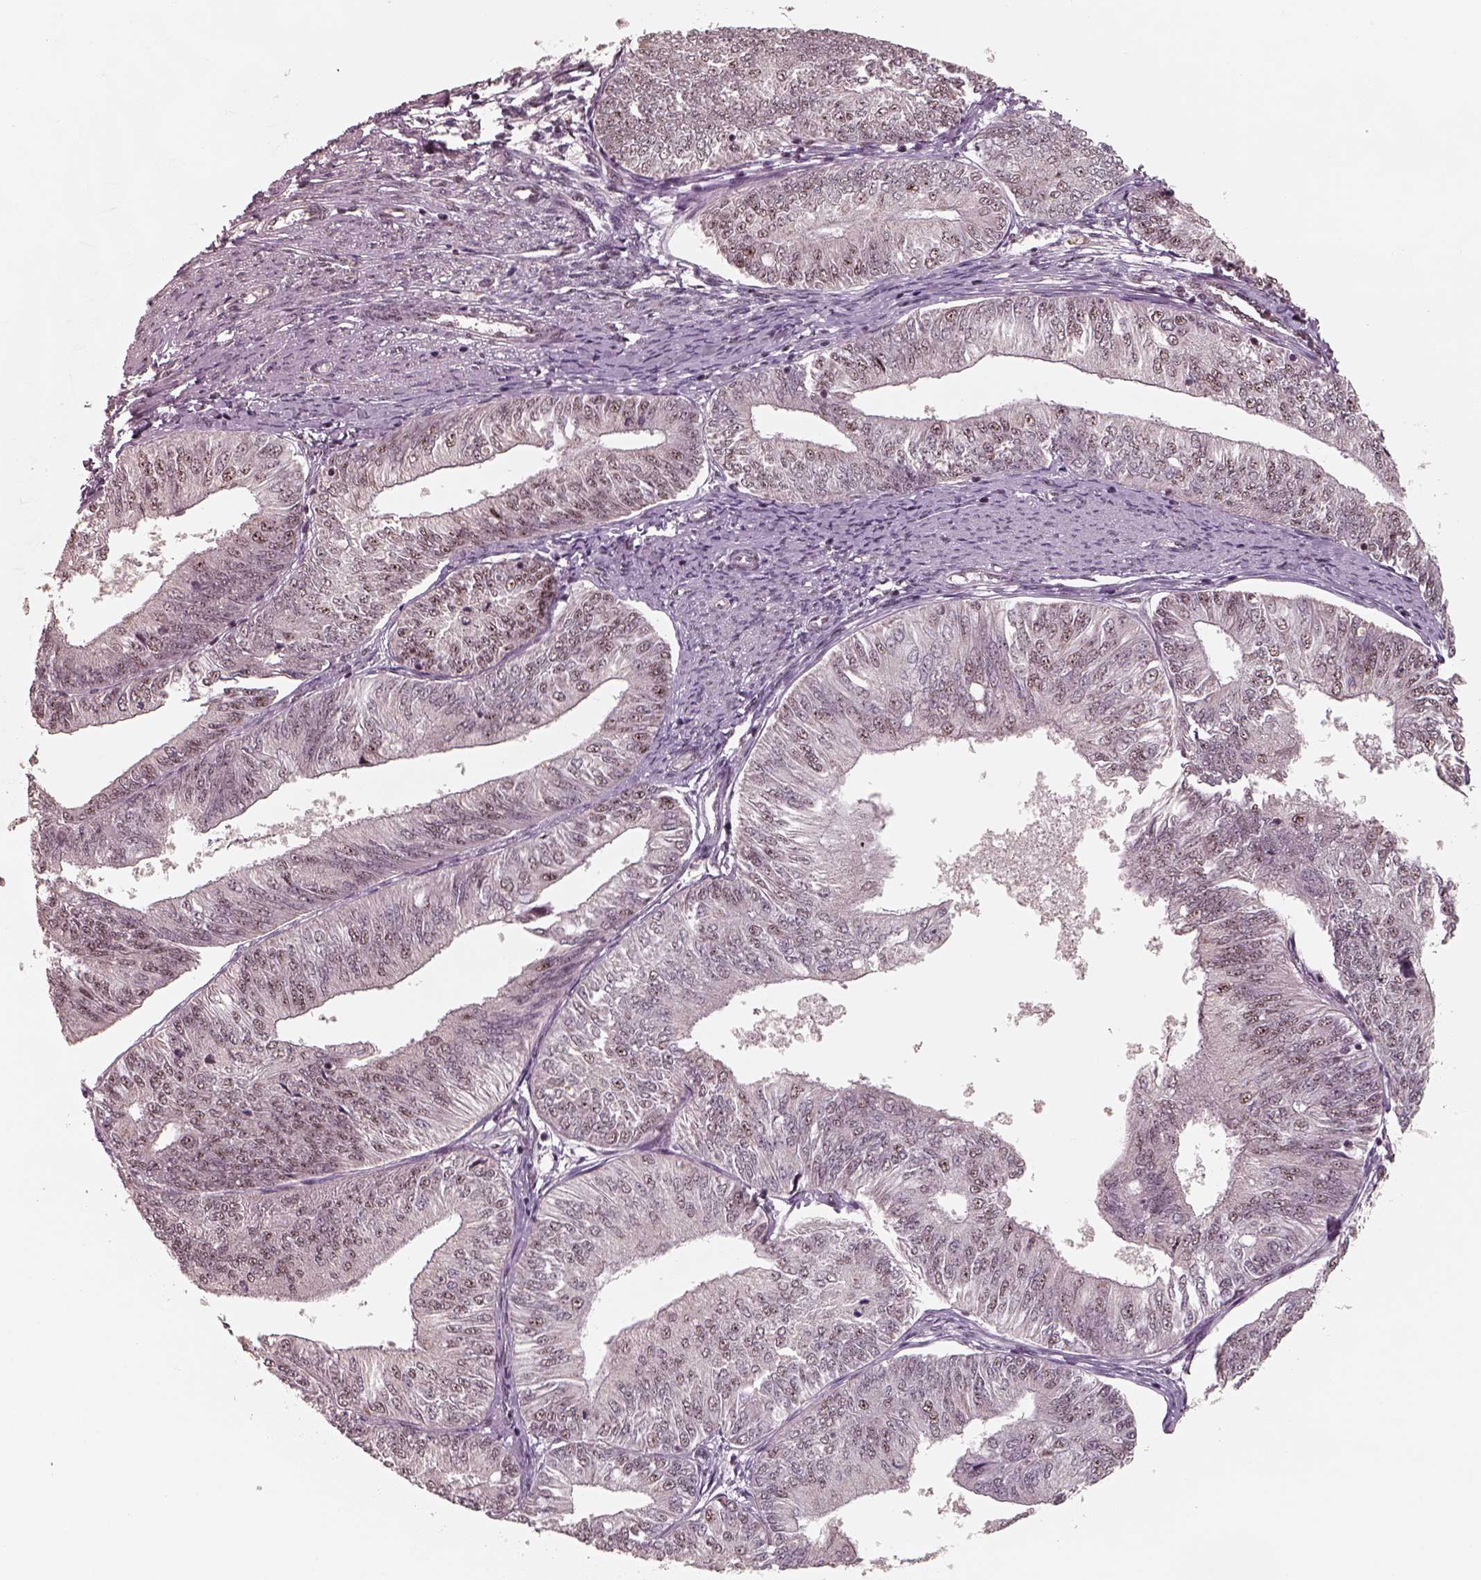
{"staining": {"intensity": "weak", "quantity": "25%-75%", "location": "nuclear"}, "tissue": "endometrial cancer", "cell_type": "Tumor cells", "image_type": "cancer", "snomed": [{"axis": "morphology", "description": "Adenocarcinoma, NOS"}, {"axis": "topography", "description": "Endometrium"}], "caption": "The photomicrograph exhibits a brown stain indicating the presence of a protein in the nuclear of tumor cells in adenocarcinoma (endometrial).", "gene": "ATXN7L3", "patient": {"sex": "female", "age": 58}}